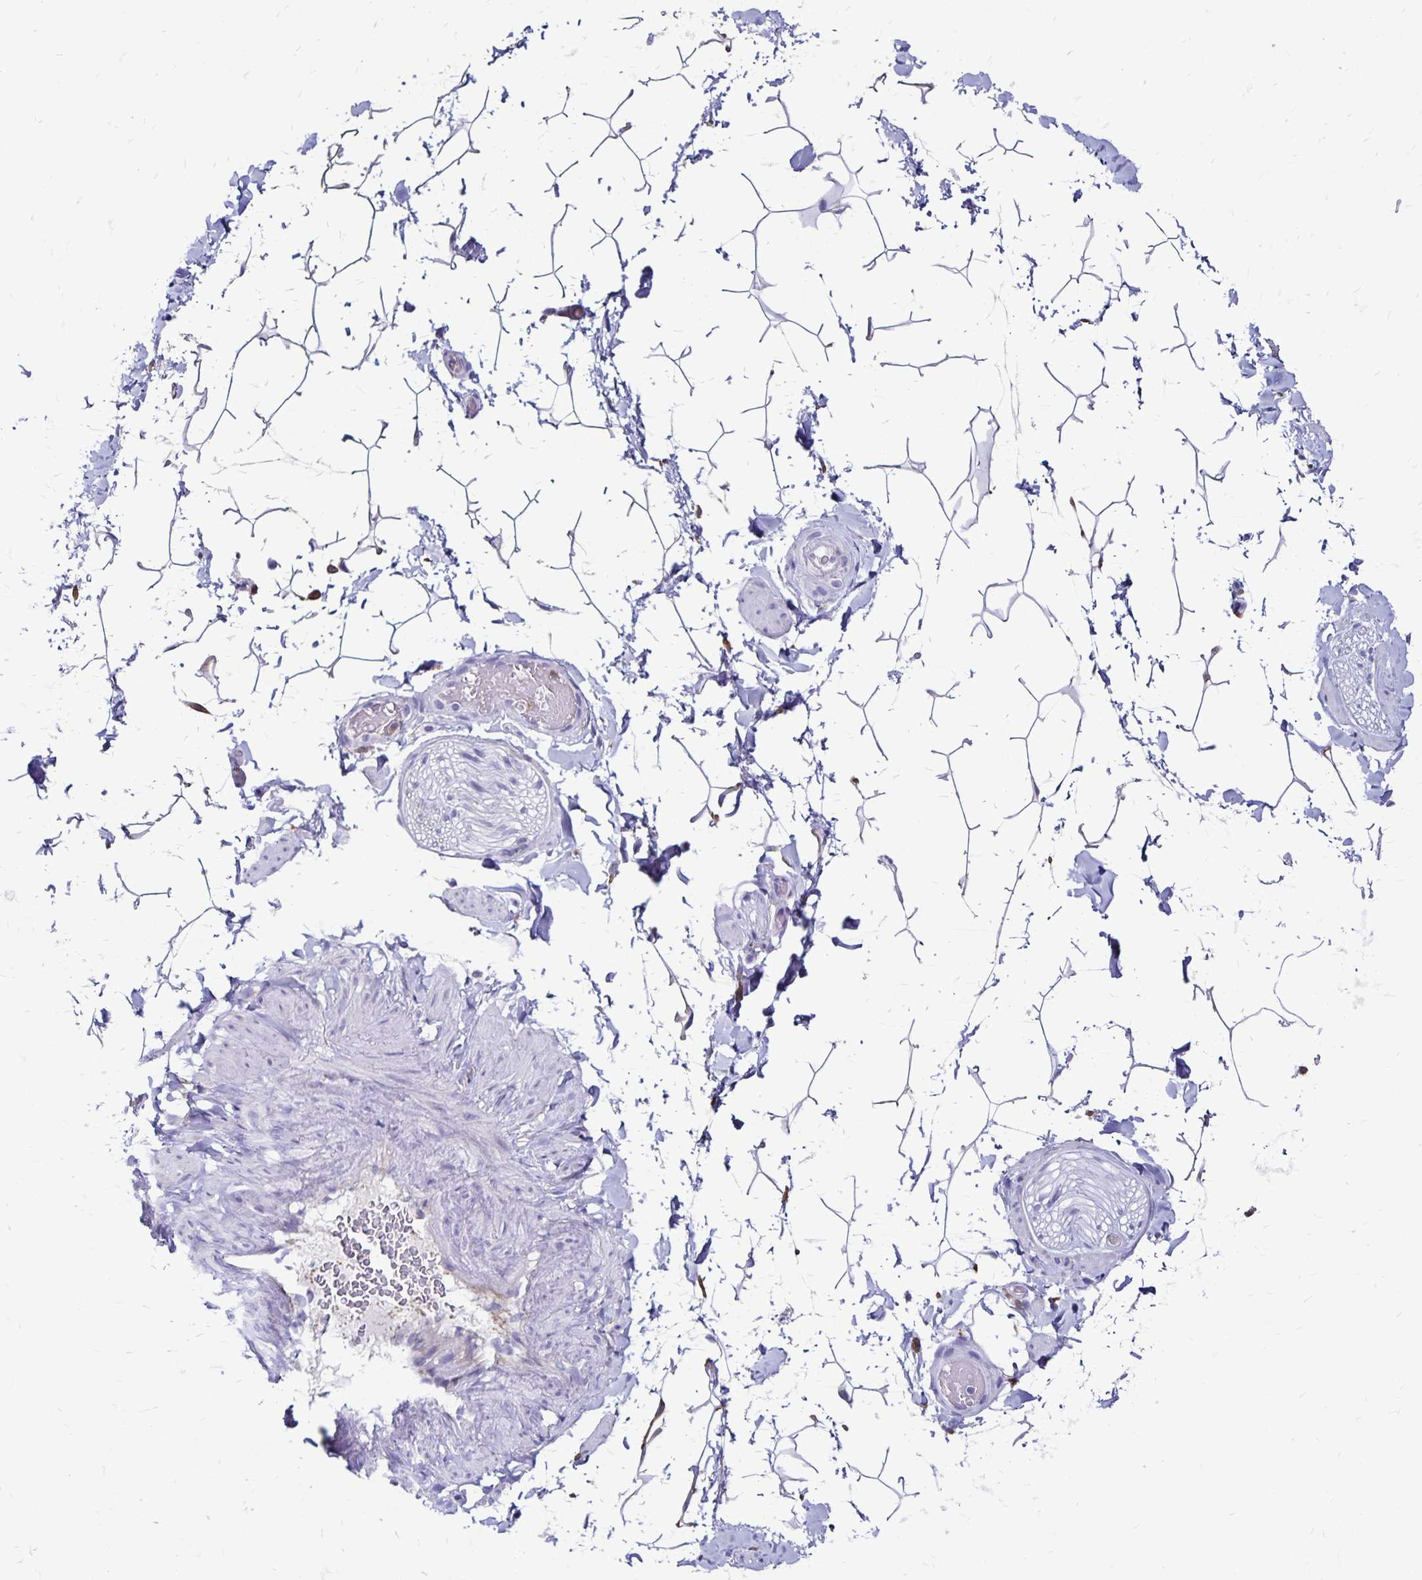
{"staining": {"intensity": "negative", "quantity": "none", "location": "none"}, "tissue": "adipose tissue", "cell_type": "Adipocytes", "image_type": "normal", "snomed": [{"axis": "morphology", "description": "Normal tissue, NOS"}, {"axis": "topography", "description": "Epididymis"}, {"axis": "topography", "description": "Peripheral nerve tissue"}], "caption": "DAB (3,3'-diaminobenzidine) immunohistochemical staining of unremarkable adipose tissue exhibits no significant expression in adipocytes. (DAB (3,3'-diaminobenzidine) immunohistochemistry (IHC) visualized using brightfield microscopy, high magnification).", "gene": "TNS3", "patient": {"sex": "male", "age": 32}}